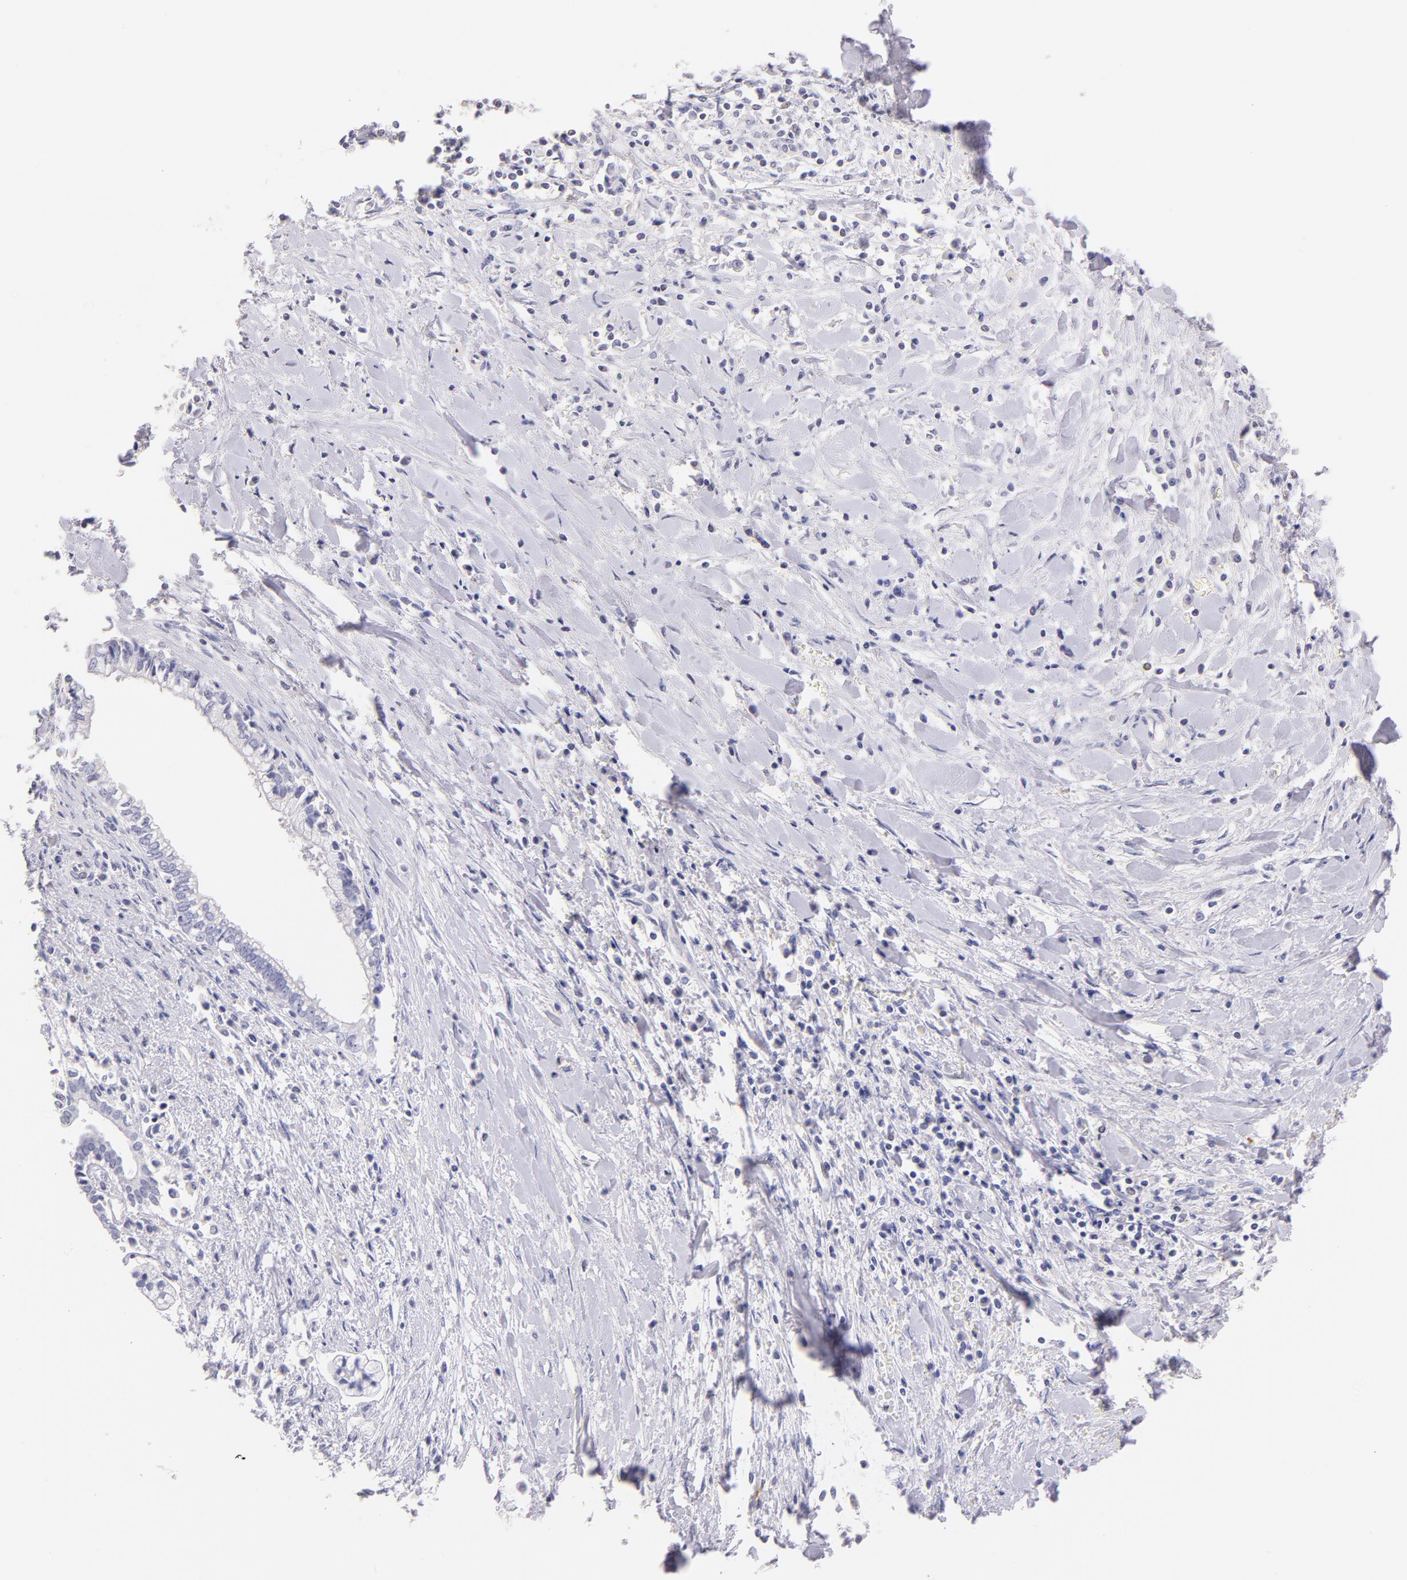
{"staining": {"intensity": "negative", "quantity": "none", "location": "none"}, "tissue": "liver cancer", "cell_type": "Tumor cells", "image_type": "cancer", "snomed": [{"axis": "morphology", "description": "Cholangiocarcinoma"}, {"axis": "topography", "description": "Liver"}], "caption": "DAB (3,3'-diaminobenzidine) immunohistochemical staining of human liver cancer demonstrates no significant positivity in tumor cells.", "gene": "CD44", "patient": {"sex": "male", "age": 57}}